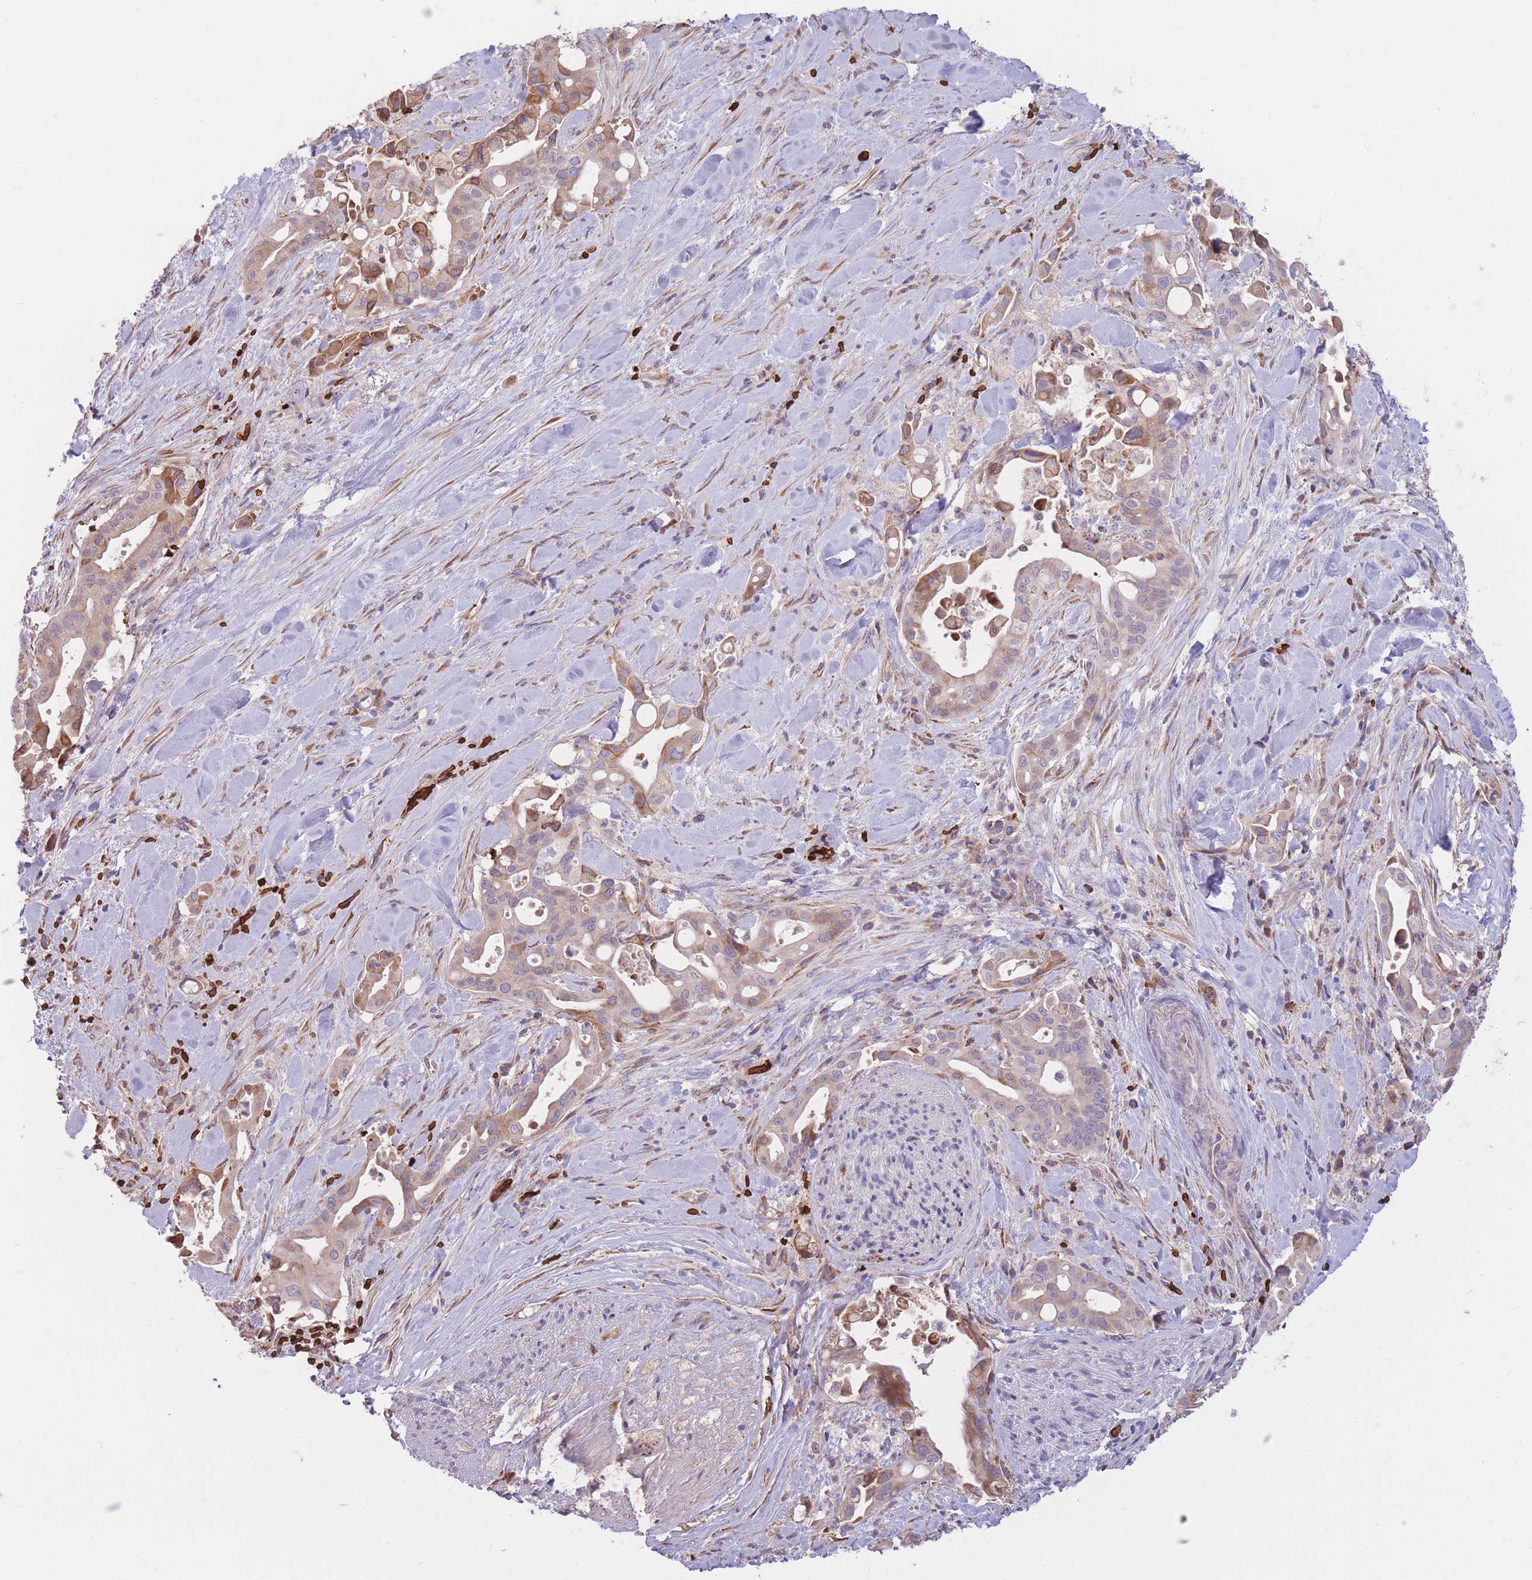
{"staining": {"intensity": "moderate", "quantity": "25%-75%", "location": "cytoplasmic/membranous"}, "tissue": "liver cancer", "cell_type": "Tumor cells", "image_type": "cancer", "snomed": [{"axis": "morphology", "description": "Cholangiocarcinoma"}, {"axis": "topography", "description": "Liver"}], "caption": "Liver cholangiocarcinoma stained with DAB immunohistochemistry (IHC) demonstrates medium levels of moderate cytoplasmic/membranous staining in approximately 25%-75% of tumor cells. (brown staining indicates protein expression, while blue staining denotes nuclei).", "gene": "ATP10D", "patient": {"sex": "female", "age": 68}}